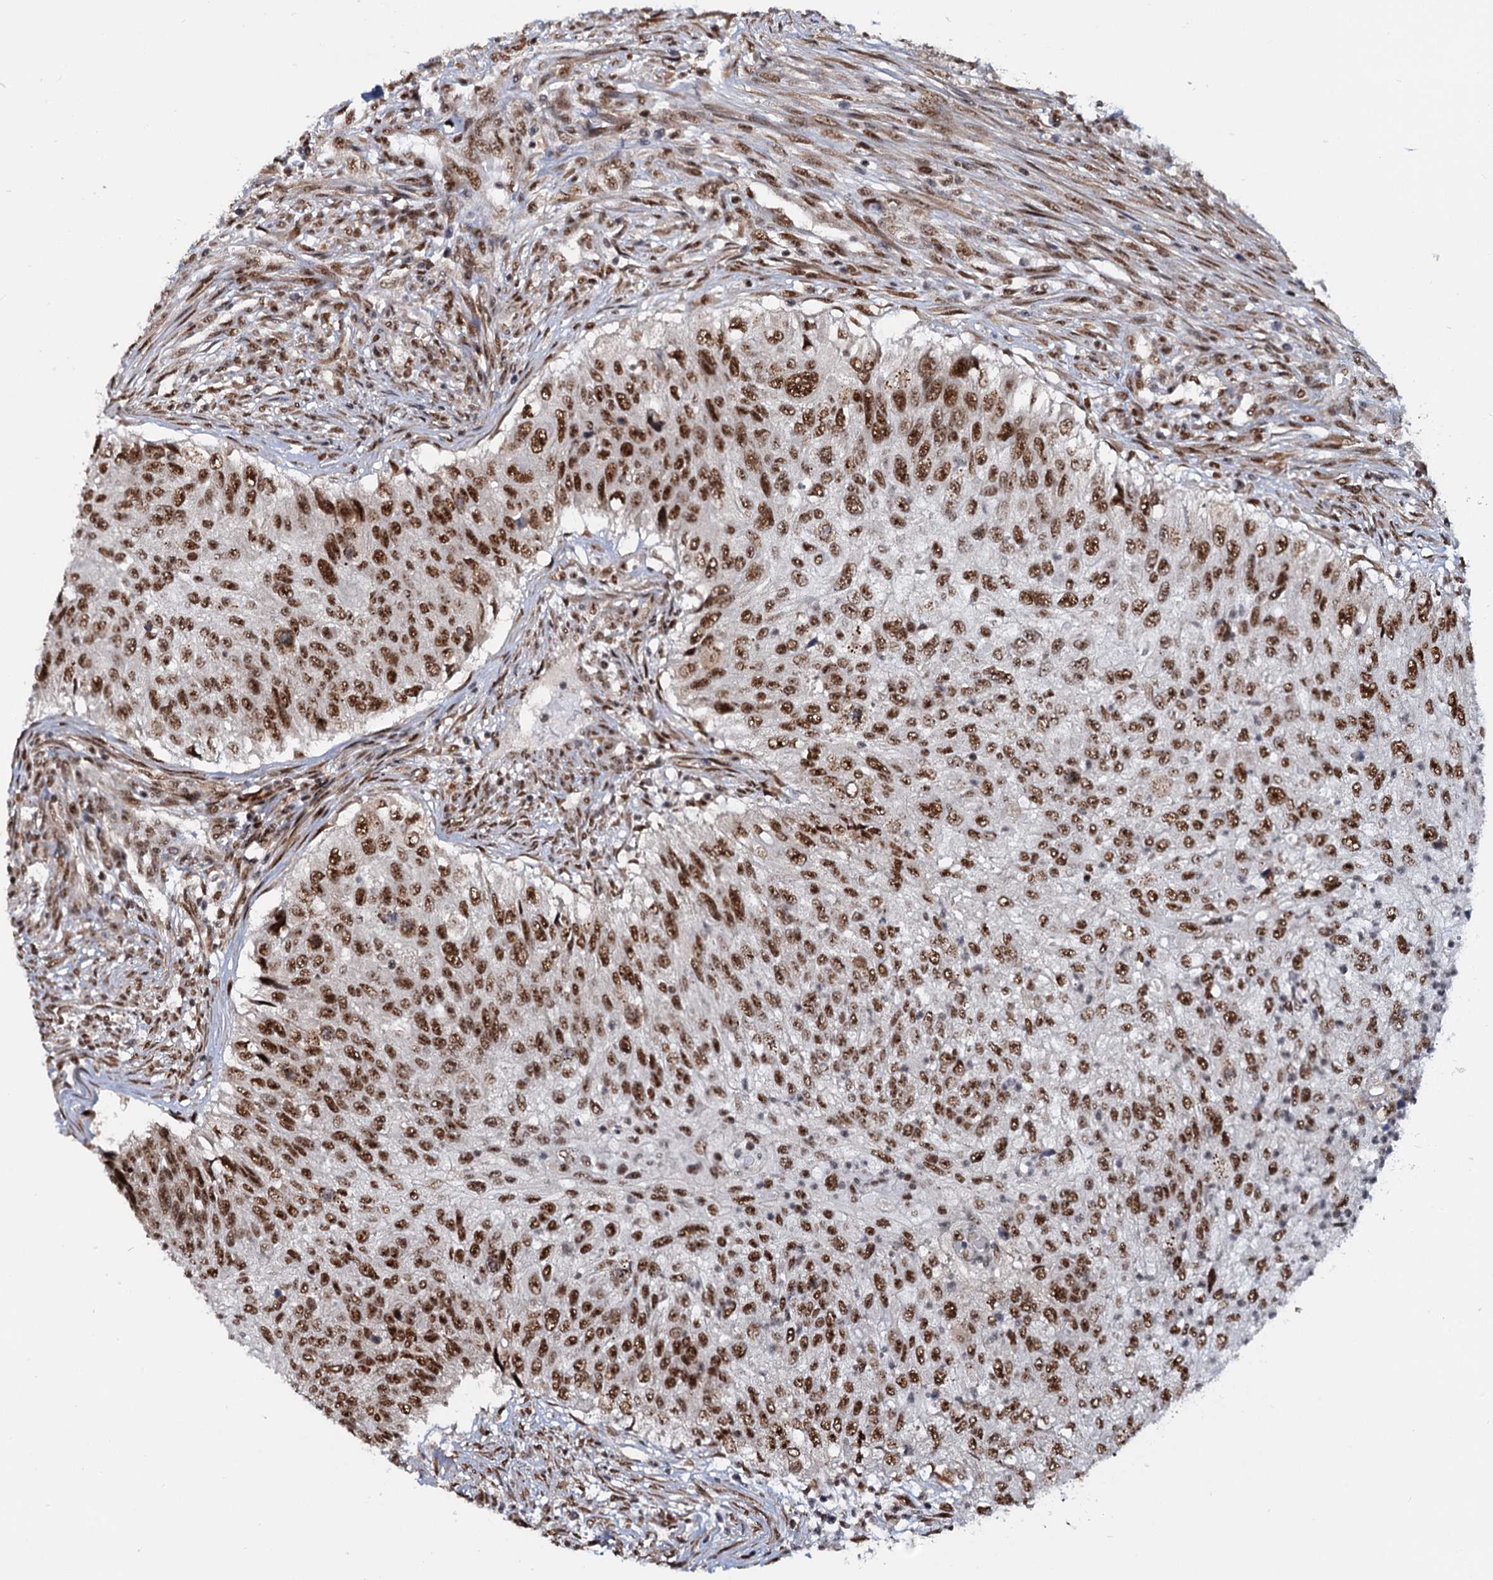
{"staining": {"intensity": "moderate", "quantity": ">75%", "location": "nuclear"}, "tissue": "urothelial cancer", "cell_type": "Tumor cells", "image_type": "cancer", "snomed": [{"axis": "morphology", "description": "Urothelial carcinoma, High grade"}, {"axis": "topography", "description": "Urinary bladder"}], "caption": "Immunohistochemistry (IHC) (DAB) staining of urothelial cancer displays moderate nuclear protein staining in approximately >75% of tumor cells.", "gene": "WBP4", "patient": {"sex": "female", "age": 60}}